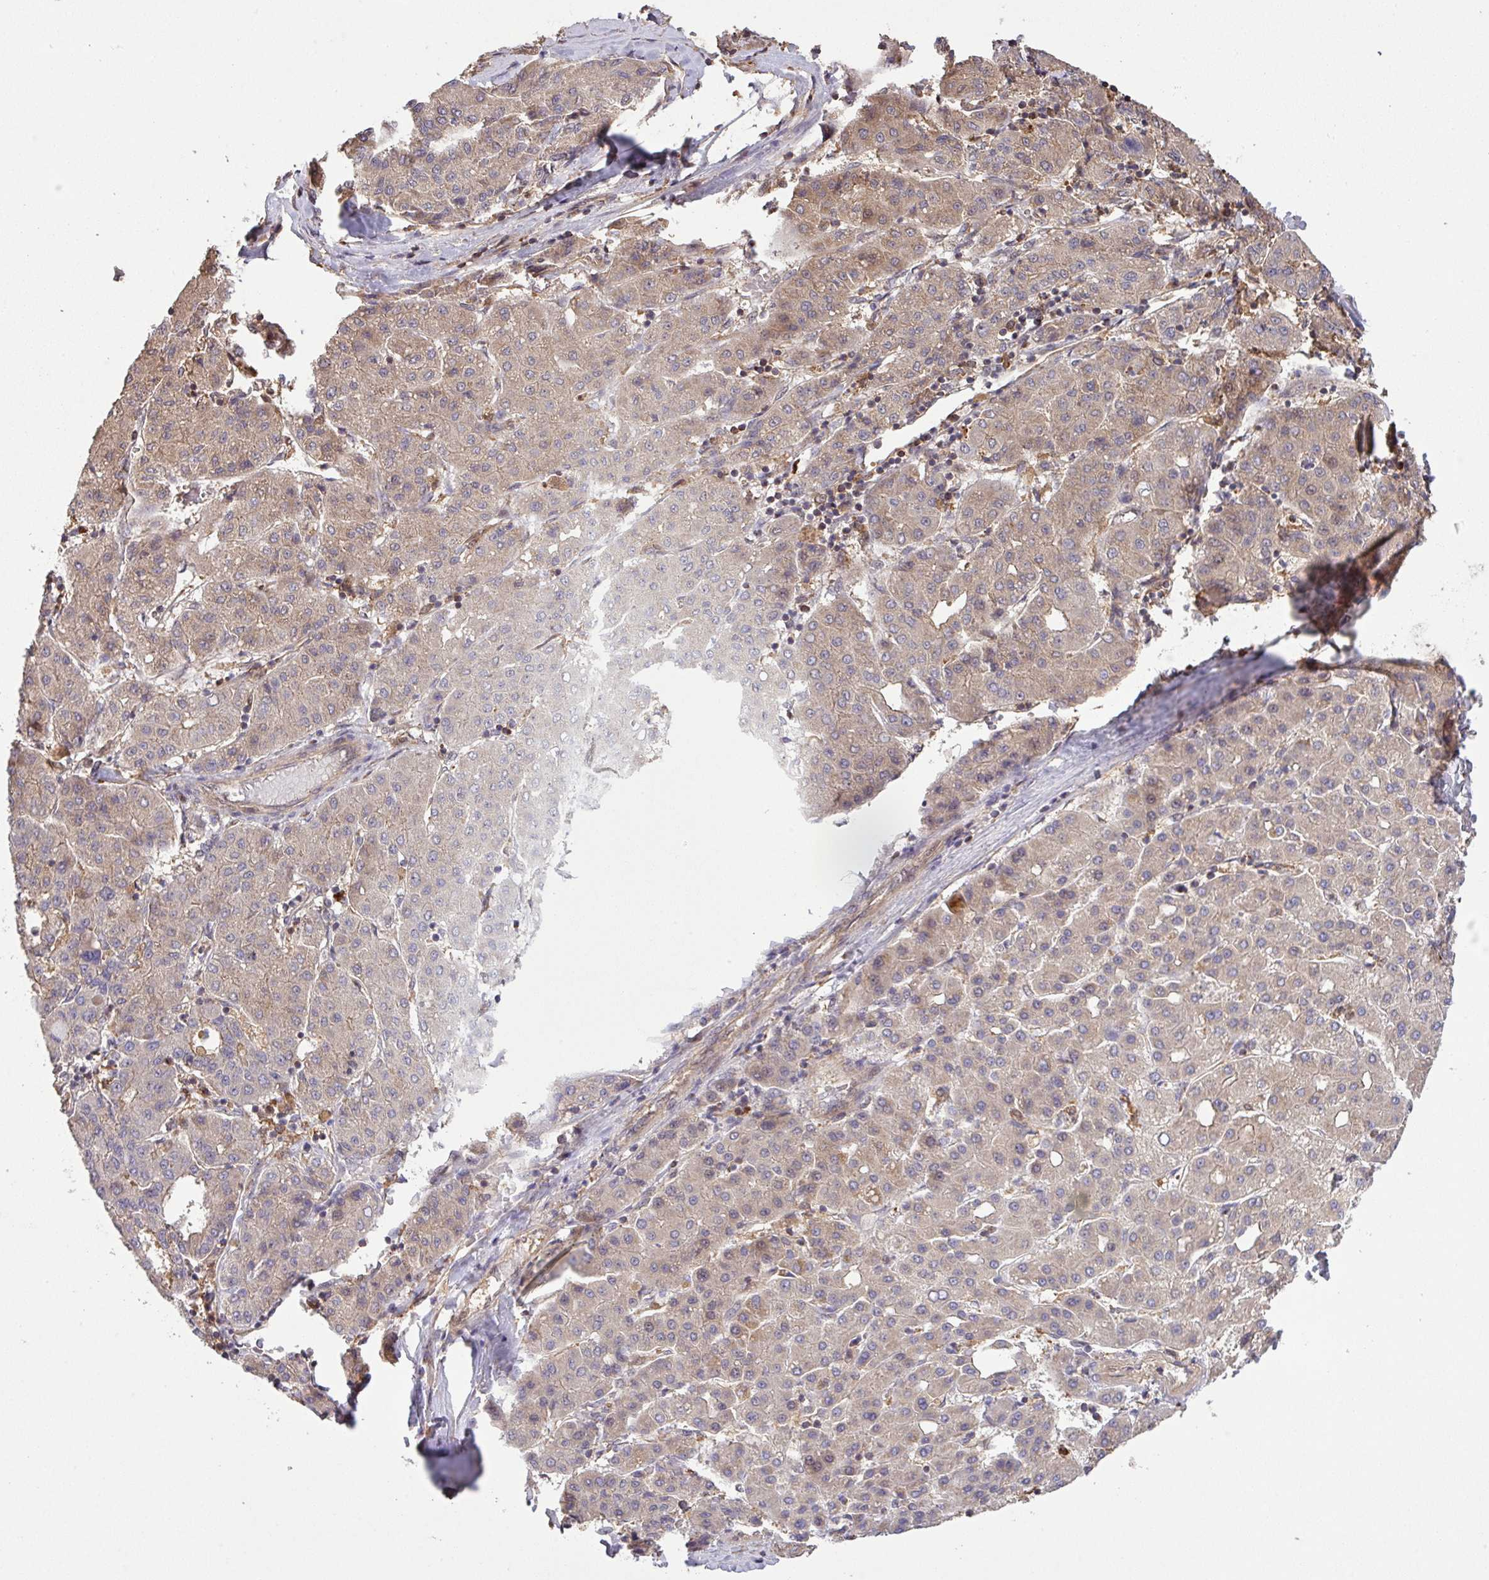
{"staining": {"intensity": "weak", "quantity": "25%-75%", "location": "cytoplasmic/membranous,nuclear"}, "tissue": "liver cancer", "cell_type": "Tumor cells", "image_type": "cancer", "snomed": [{"axis": "morphology", "description": "Carcinoma, Hepatocellular, NOS"}, {"axis": "topography", "description": "Liver"}], "caption": "This image reveals immunohistochemistry staining of liver cancer (hepatocellular carcinoma), with low weak cytoplasmic/membranous and nuclear staining in approximately 25%-75% of tumor cells.", "gene": "ARPIN", "patient": {"sex": "male", "age": 65}}